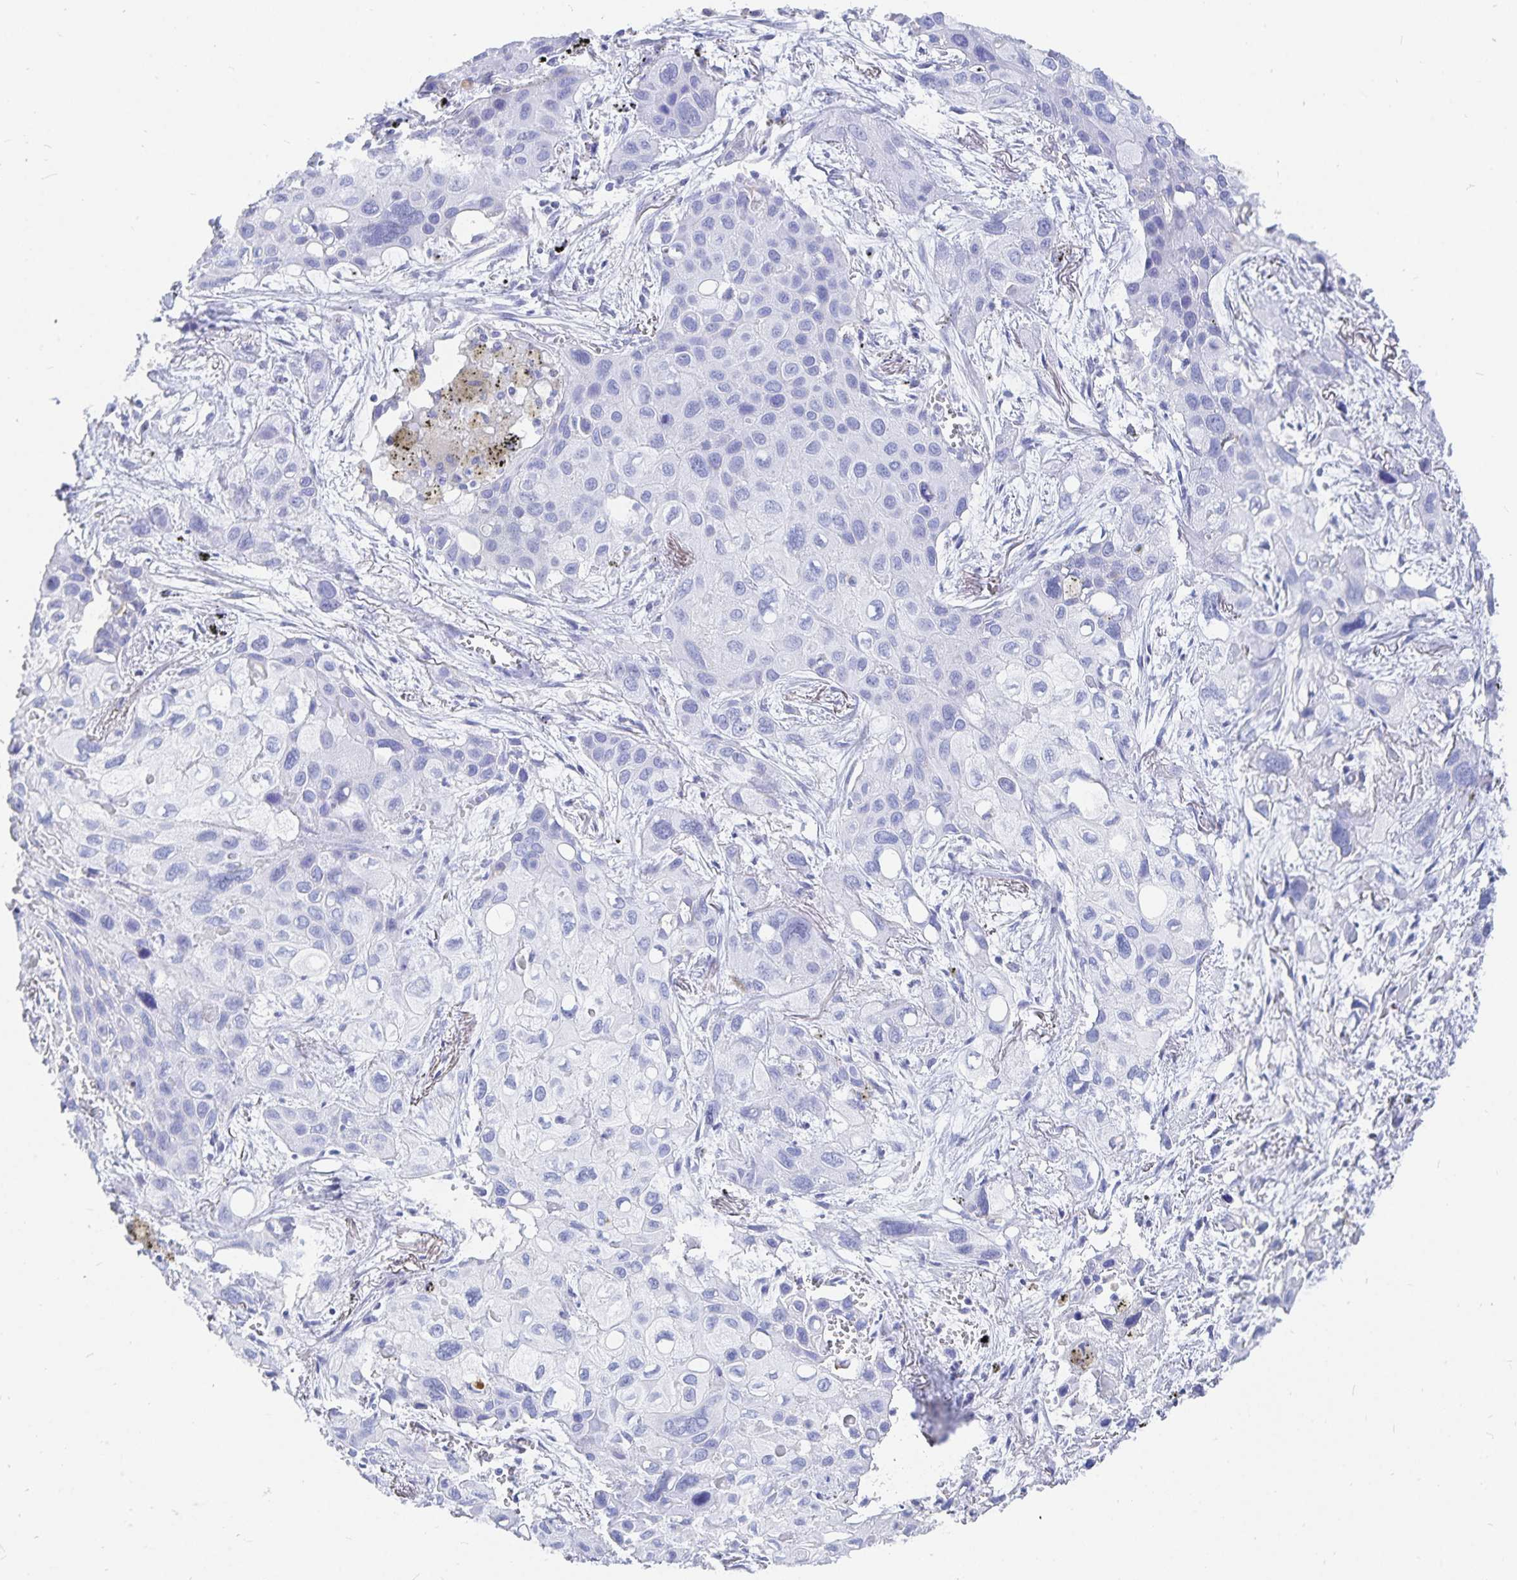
{"staining": {"intensity": "negative", "quantity": "none", "location": "none"}, "tissue": "lung cancer", "cell_type": "Tumor cells", "image_type": "cancer", "snomed": [{"axis": "morphology", "description": "Squamous cell carcinoma, NOS"}, {"axis": "morphology", "description": "Squamous cell carcinoma, metastatic, NOS"}, {"axis": "topography", "description": "Lung"}], "caption": "This micrograph is of lung cancer (squamous cell carcinoma) stained with immunohistochemistry (IHC) to label a protein in brown with the nuclei are counter-stained blue. There is no expression in tumor cells.", "gene": "INSL5", "patient": {"sex": "male", "age": 59}}